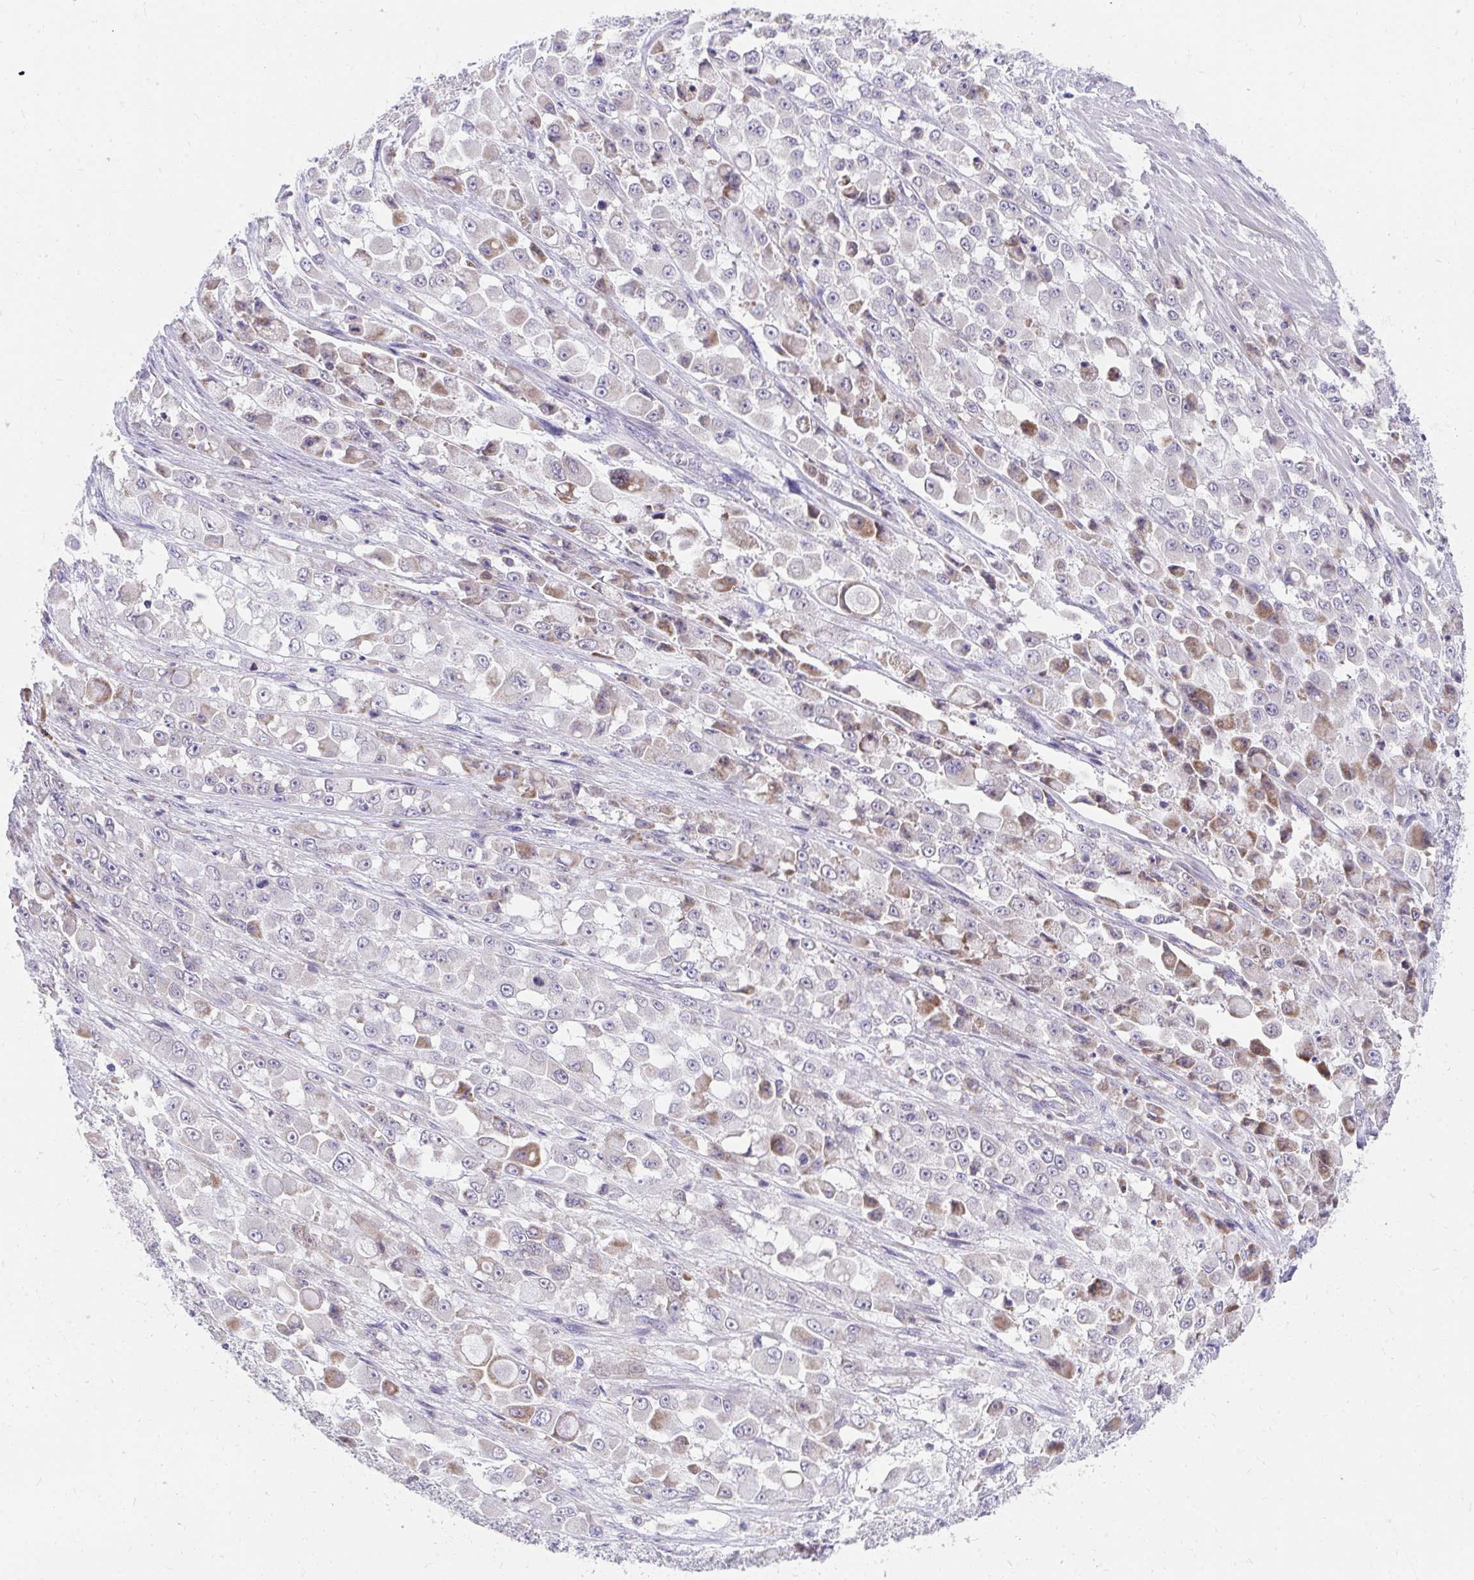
{"staining": {"intensity": "weak", "quantity": "<25%", "location": "cytoplasmic/membranous"}, "tissue": "stomach cancer", "cell_type": "Tumor cells", "image_type": "cancer", "snomed": [{"axis": "morphology", "description": "Adenocarcinoma, NOS"}, {"axis": "topography", "description": "Stomach"}], "caption": "Immunohistochemical staining of stomach adenocarcinoma demonstrates no significant positivity in tumor cells.", "gene": "SLAMF7", "patient": {"sex": "female", "age": 76}}